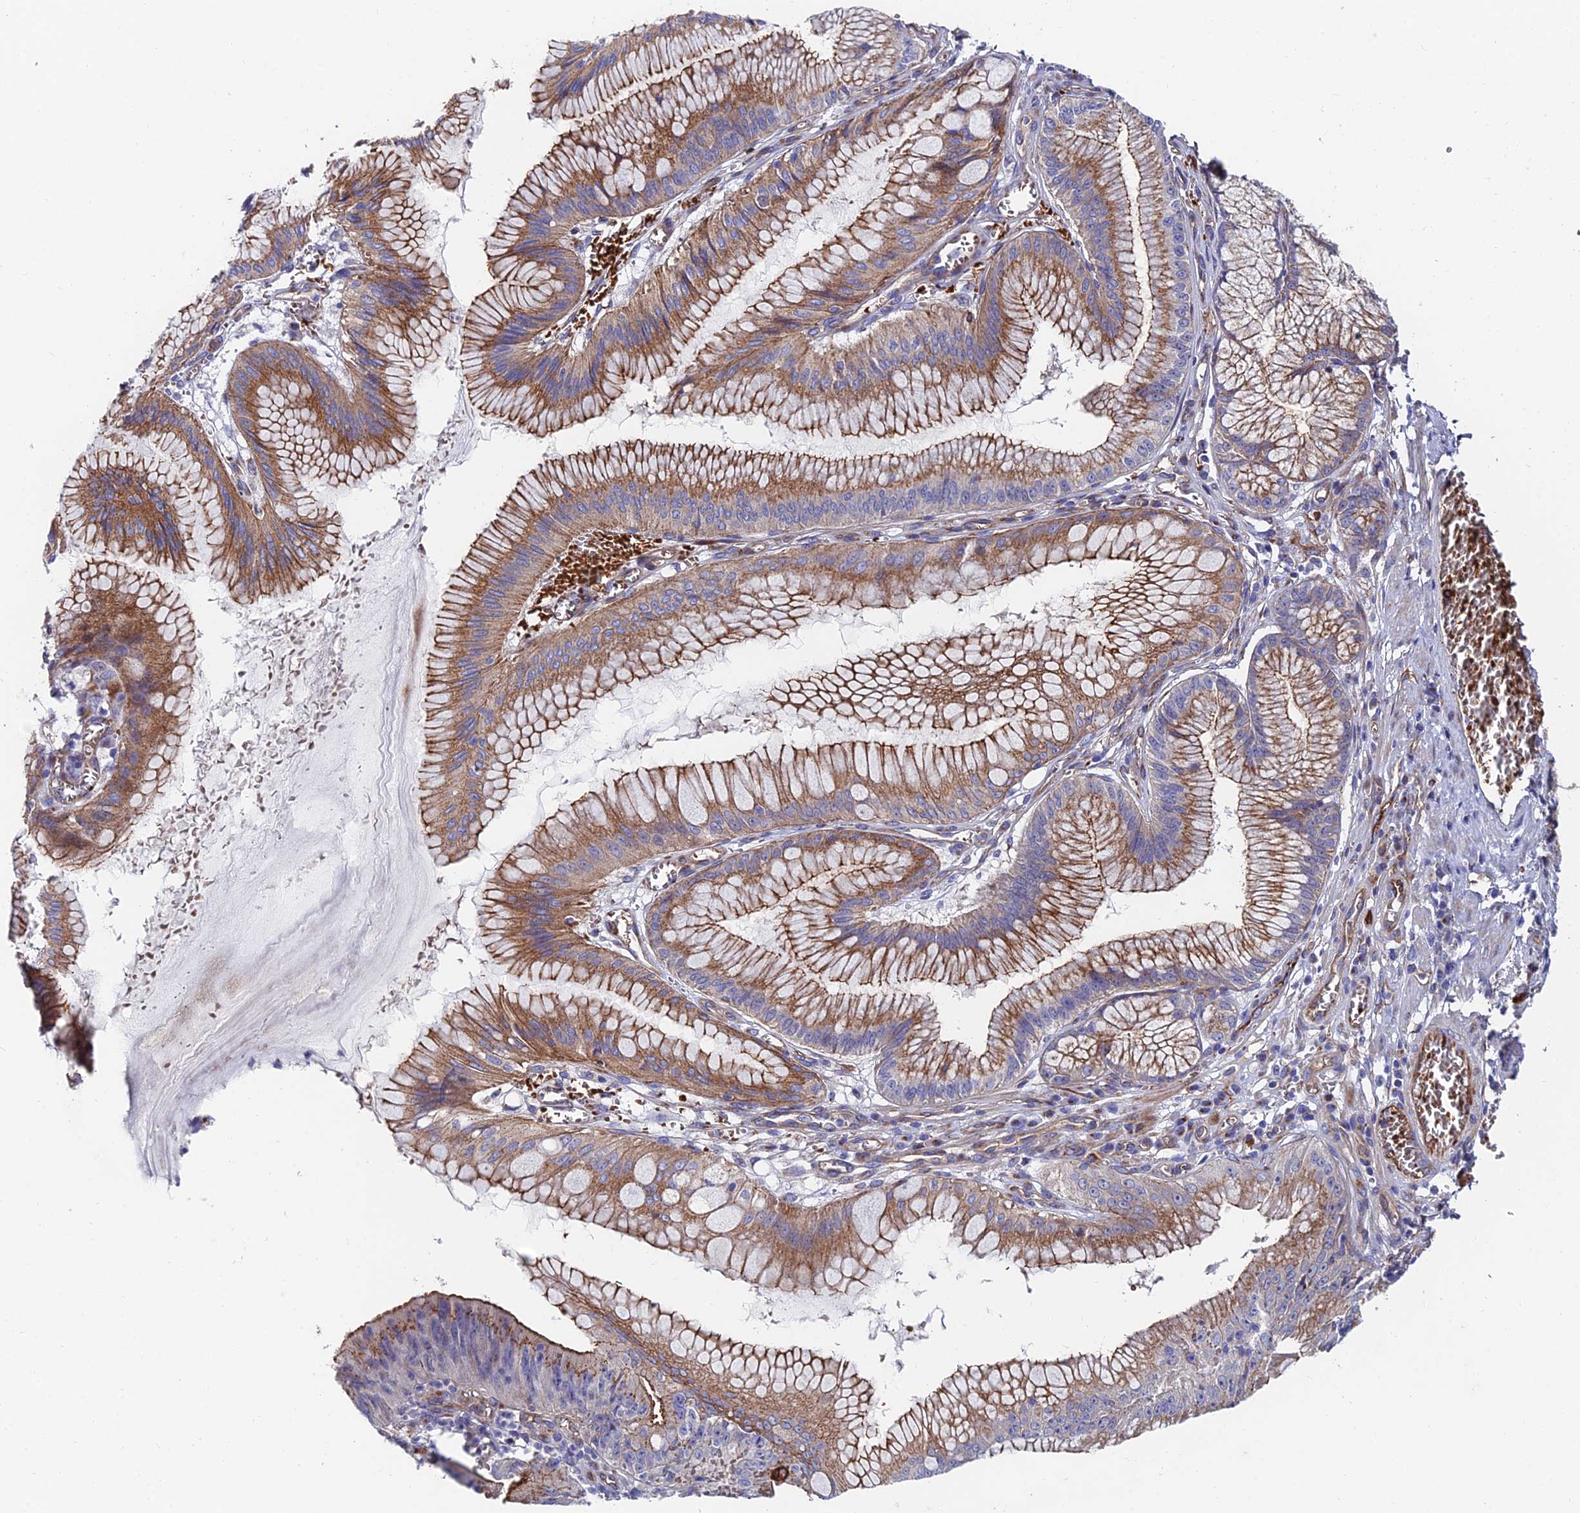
{"staining": {"intensity": "moderate", "quantity": ">75%", "location": "cytoplasmic/membranous"}, "tissue": "stomach cancer", "cell_type": "Tumor cells", "image_type": "cancer", "snomed": [{"axis": "morphology", "description": "Adenocarcinoma, NOS"}, {"axis": "topography", "description": "Stomach"}], "caption": "Approximately >75% of tumor cells in stomach adenocarcinoma reveal moderate cytoplasmic/membranous protein positivity as visualized by brown immunohistochemical staining.", "gene": "ADGRF3", "patient": {"sex": "male", "age": 59}}